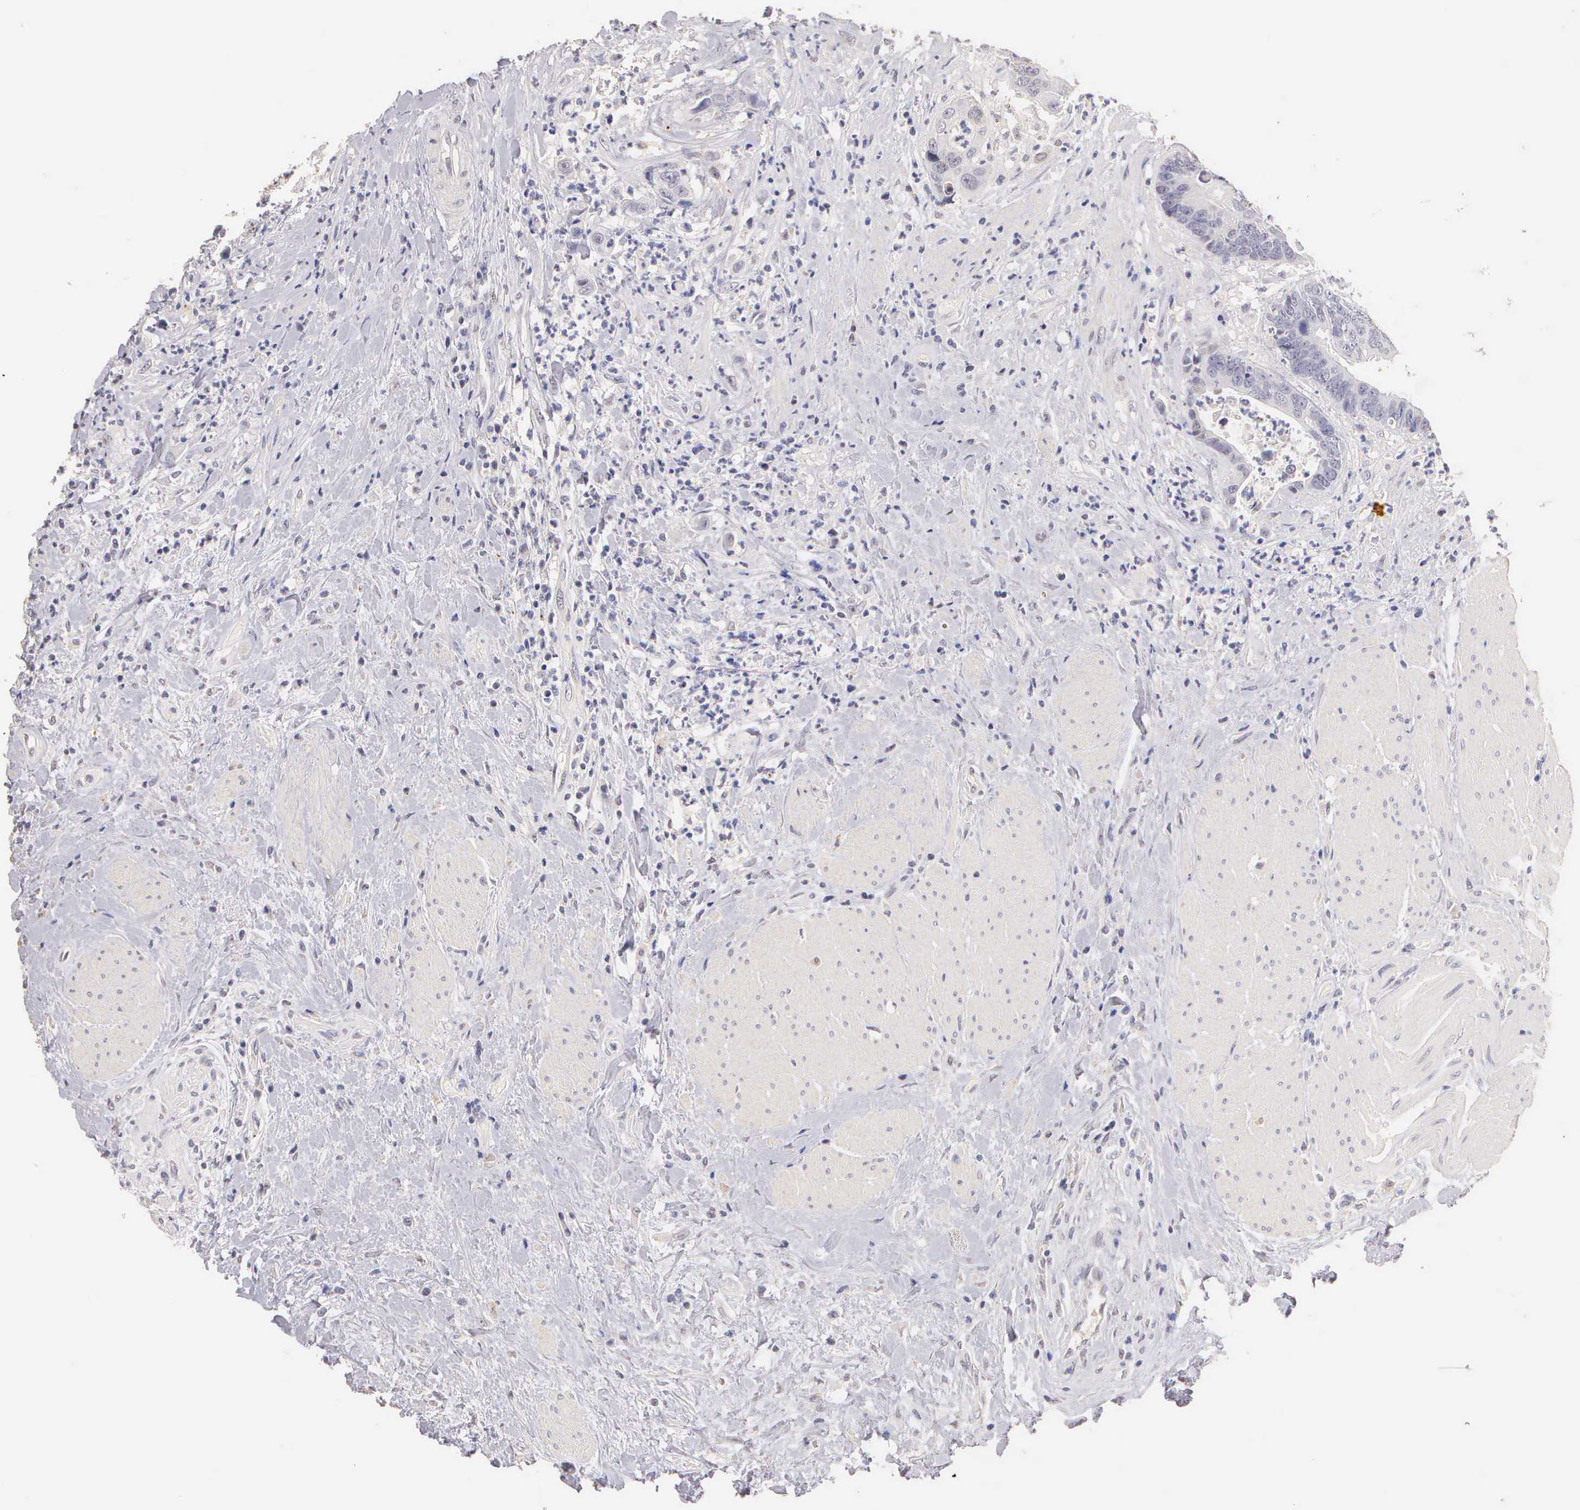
{"staining": {"intensity": "negative", "quantity": "none", "location": "none"}, "tissue": "colorectal cancer", "cell_type": "Tumor cells", "image_type": "cancer", "snomed": [{"axis": "morphology", "description": "Adenocarcinoma, NOS"}, {"axis": "topography", "description": "Rectum"}], "caption": "Micrograph shows no significant protein positivity in tumor cells of colorectal adenocarcinoma.", "gene": "ESR1", "patient": {"sex": "female", "age": 65}}